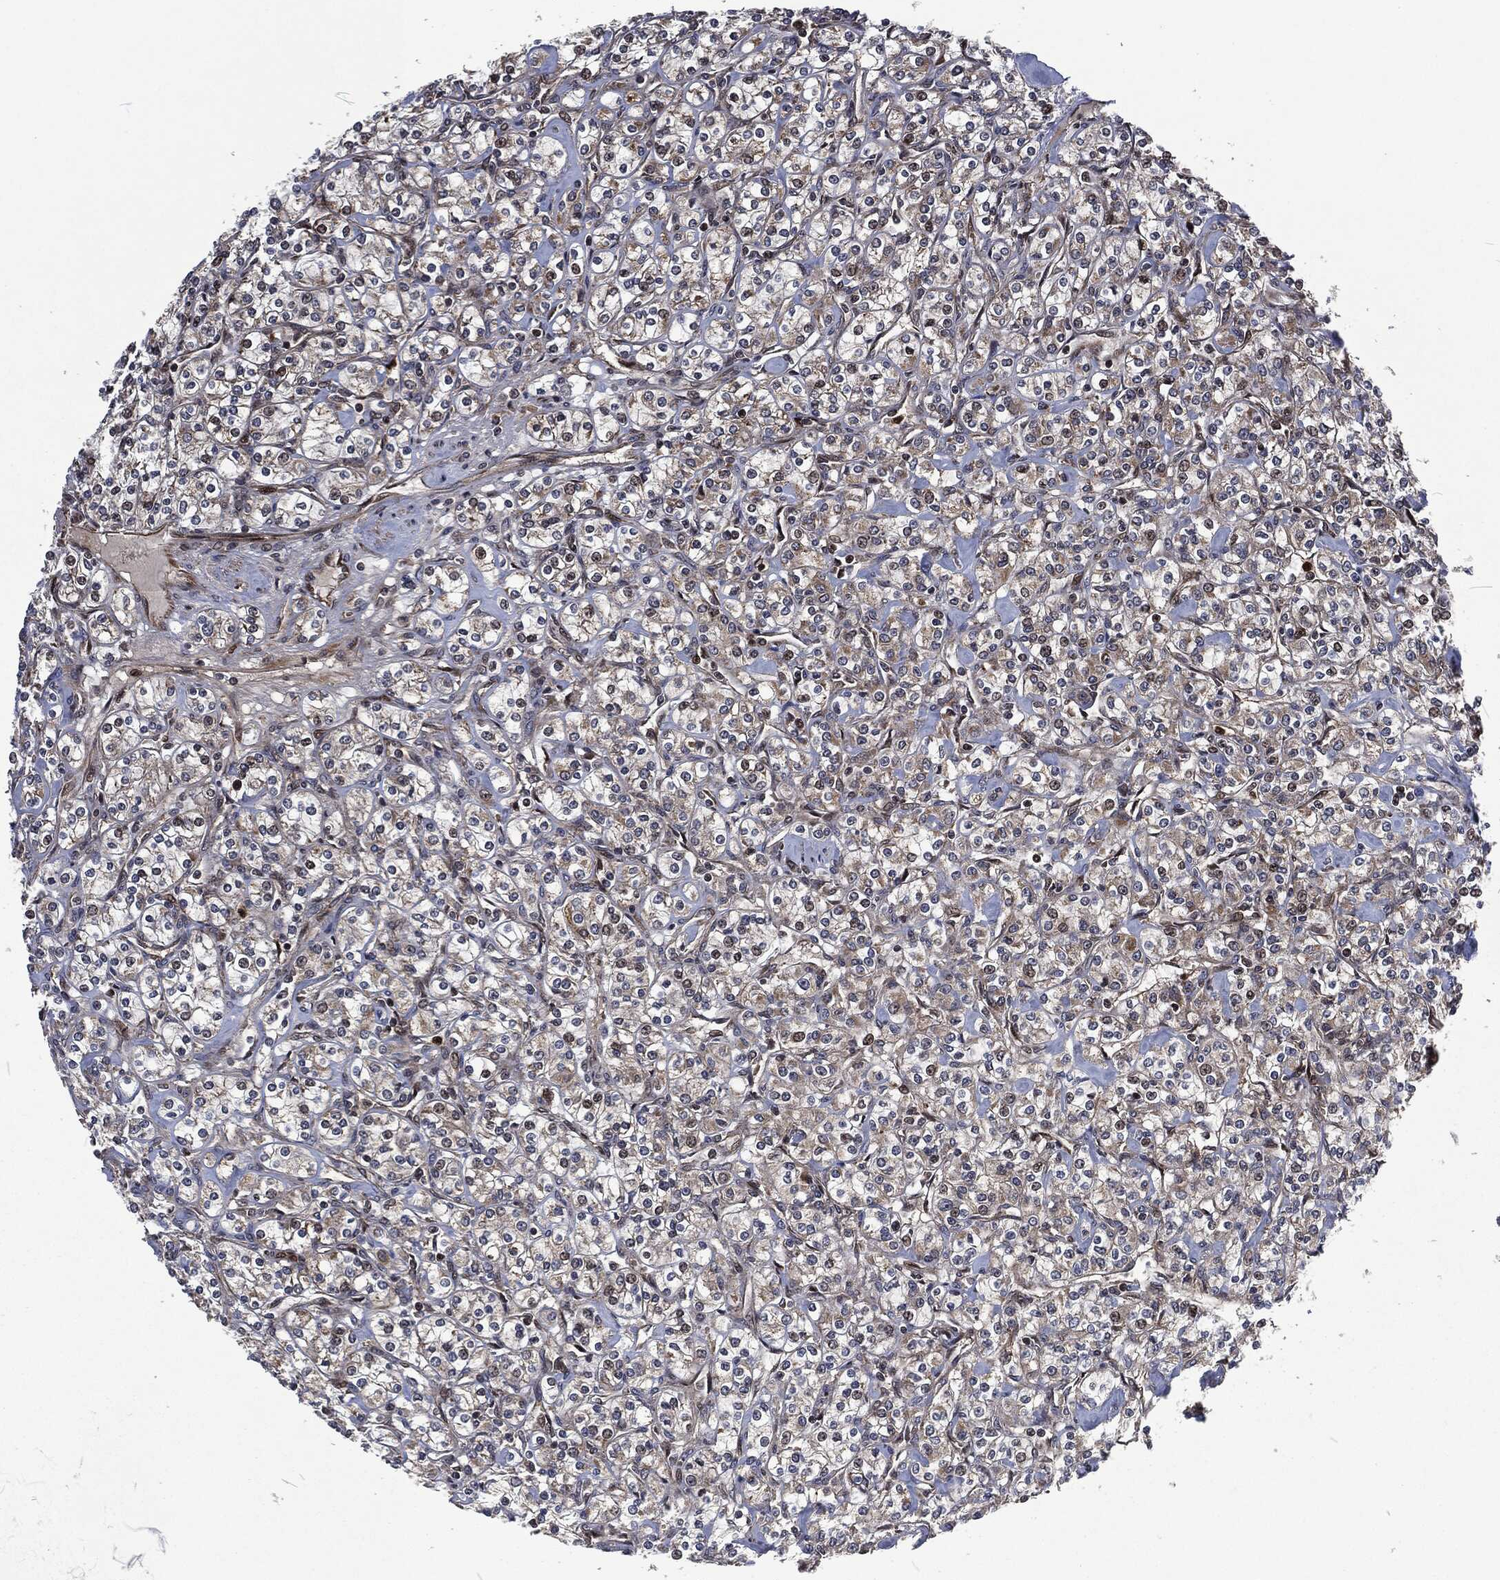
{"staining": {"intensity": "negative", "quantity": "none", "location": "none"}, "tissue": "renal cancer", "cell_type": "Tumor cells", "image_type": "cancer", "snomed": [{"axis": "morphology", "description": "Adenocarcinoma, NOS"}, {"axis": "topography", "description": "Kidney"}], "caption": "An image of human adenocarcinoma (renal) is negative for staining in tumor cells.", "gene": "CMPK2", "patient": {"sex": "male", "age": 77}}